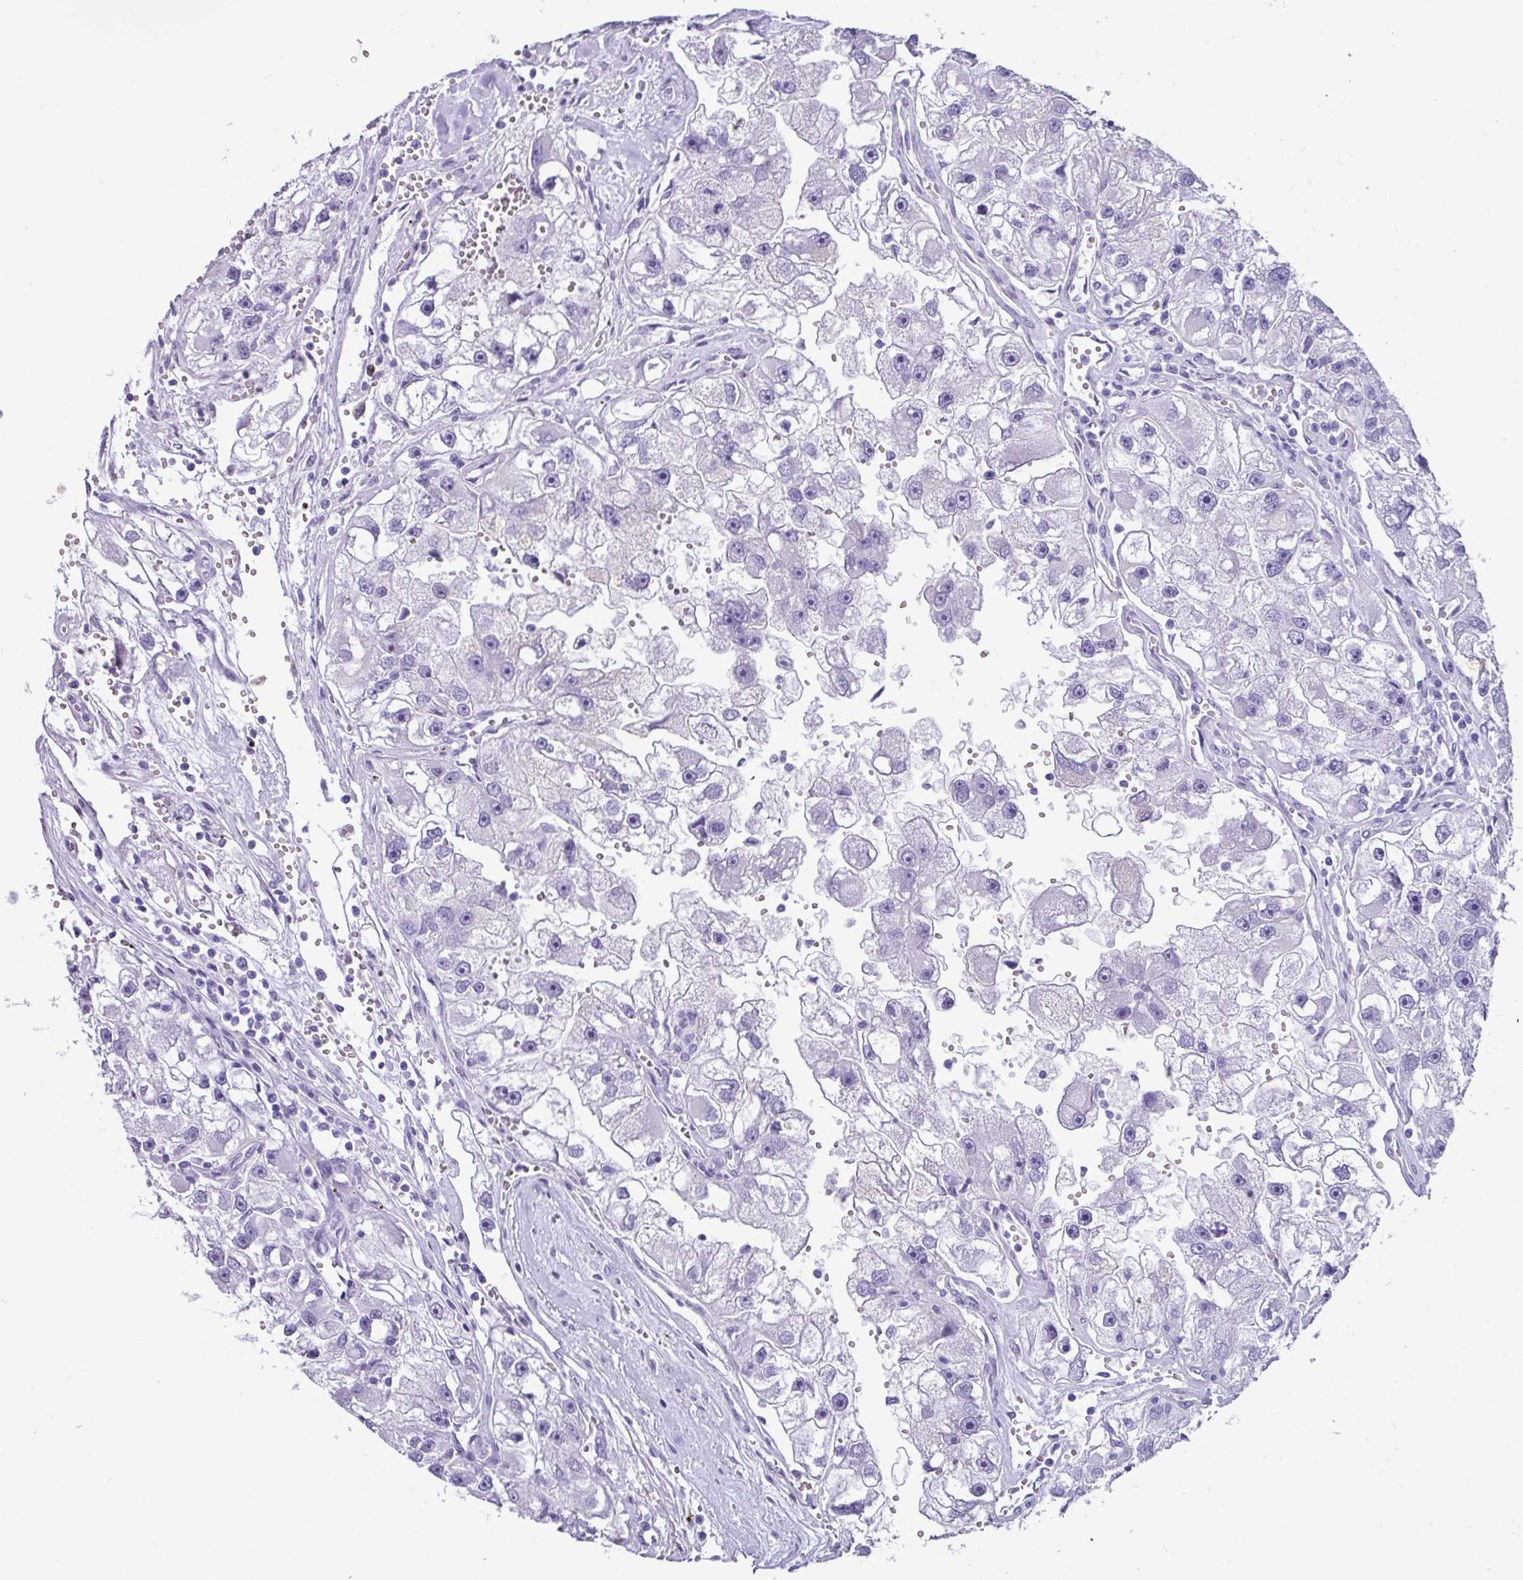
{"staining": {"intensity": "negative", "quantity": "none", "location": "none"}, "tissue": "renal cancer", "cell_type": "Tumor cells", "image_type": "cancer", "snomed": [{"axis": "morphology", "description": "Adenocarcinoma, NOS"}, {"axis": "topography", "description": "Kidney"}], "caption": "Renal cancer was stained to show a protein in brown. There is no significant staining in tumor cells.", "gene": "ZNF524", "patient": {"sex": "male", "age": 63}}